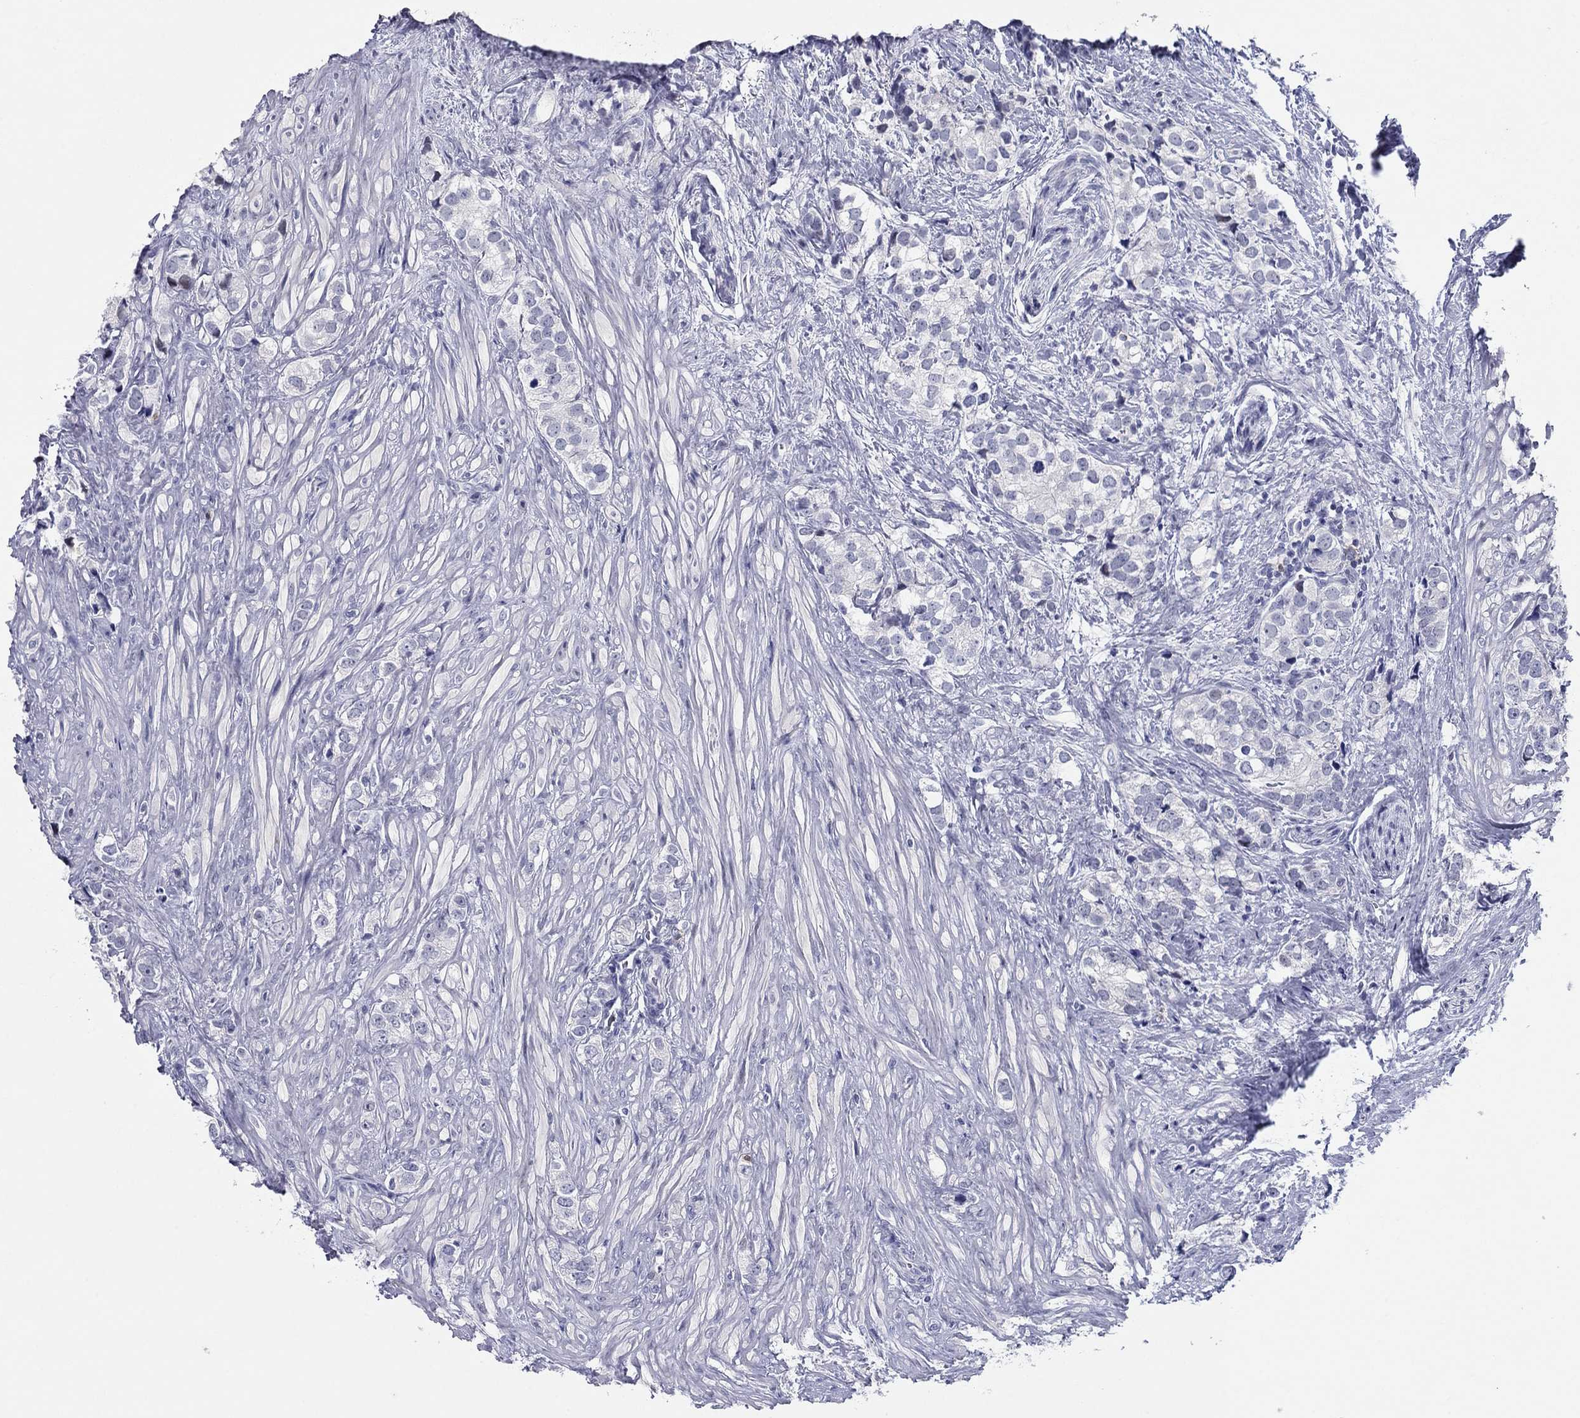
{"staining": {"intensity": "negative", "quantity": "none", "location": "none"}, "tissue": "prostate cancer", "cell_type": "Tumor cells", "image_type": "cancer", "snomed": [{"axis": "morphology", "description": "Adenocarcinoma, NOS"}, {"axis": "topography", "description": "Prostate and seminal vesicle, NOS"}], "caption": "DAB immunohistochemical staining of human prostate cancer shows no significant positivity in tumor cells.", "gene": "ITGAE", "patient": {"sex": "male", "age": 63}}